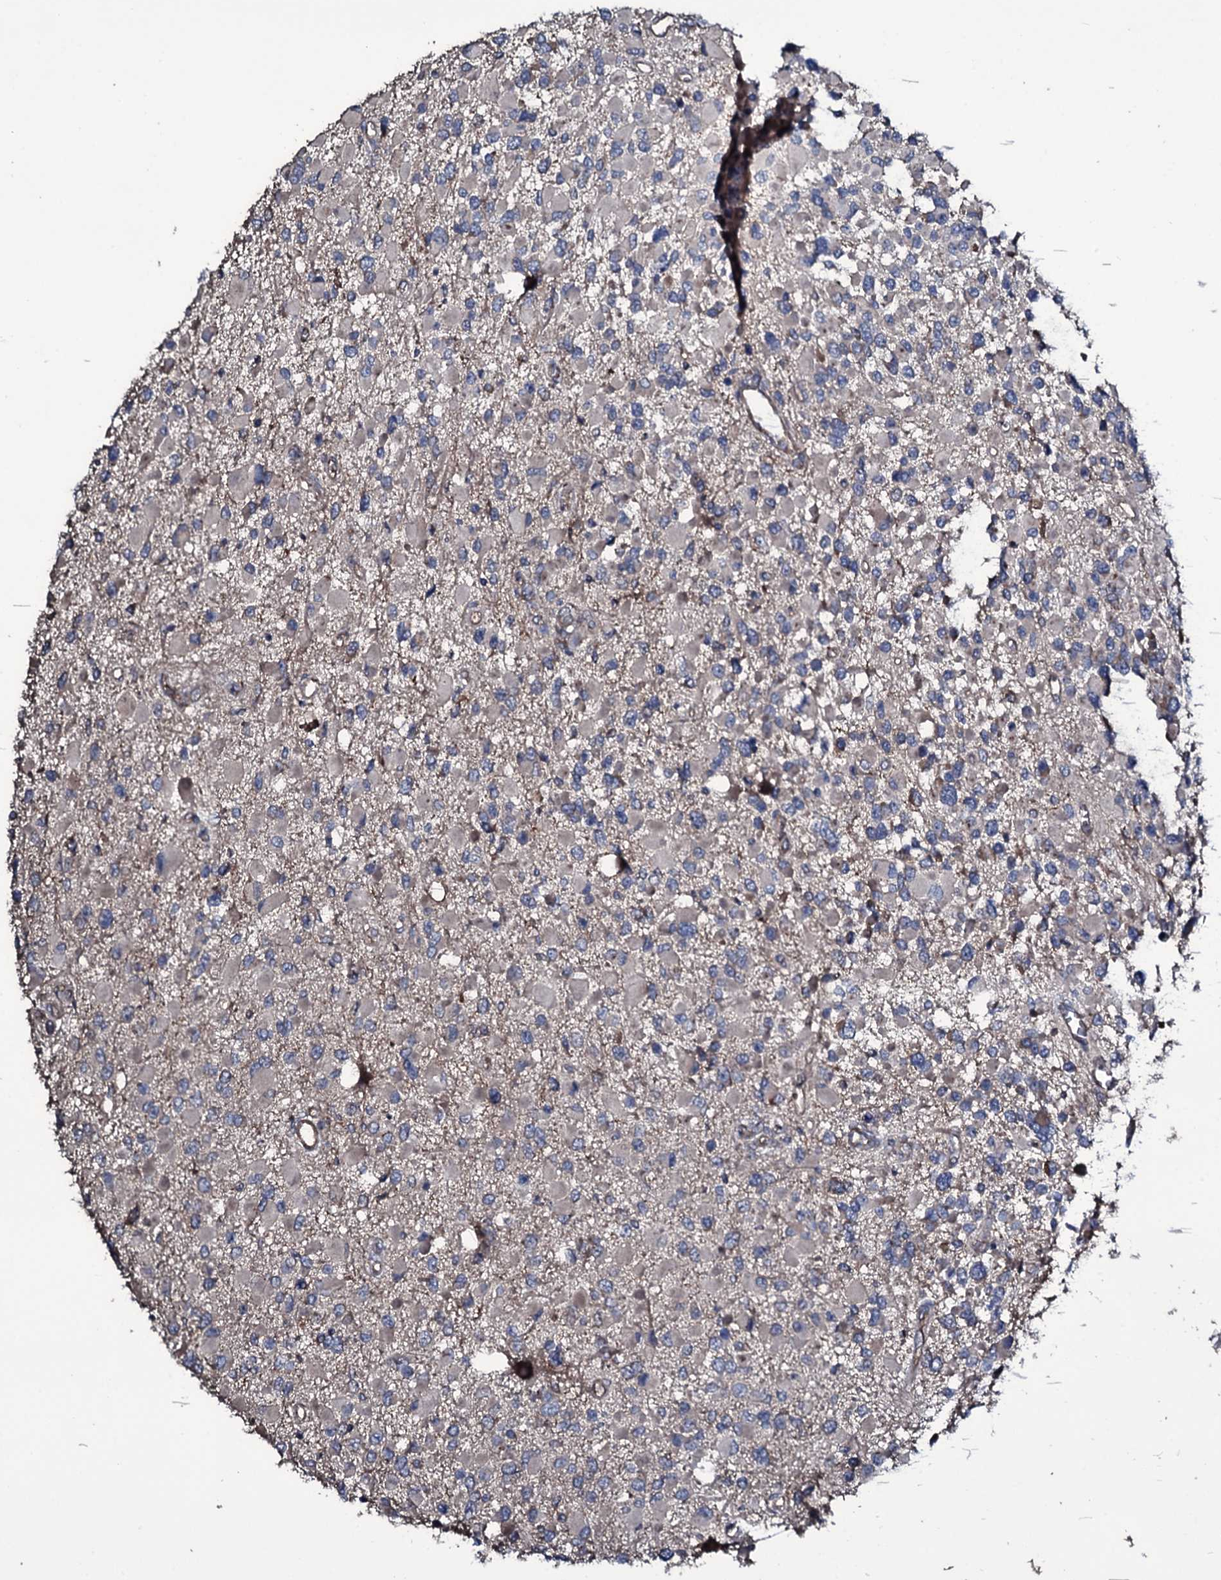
{"staining": {"intensity": "moderate", "quantity": "<25%", "location": "cytoplasmic/membranous"}, "tissue": "glioma", "cell_type": "Tumor cells", "image_type": "cancer", "snomed": [{"axis": "morphology", "description": "Glioma, malignant, High grade"}, {"axis": "topography", "description": "Brain"}], "caption": "DAB immunohistochemical staining of human glioma shows moderate cytoplasmic/membranous protein staining in about <25% of tumor cells.", "gene": "WIPF3", "patient": {"sex": "male", "age": 53}}